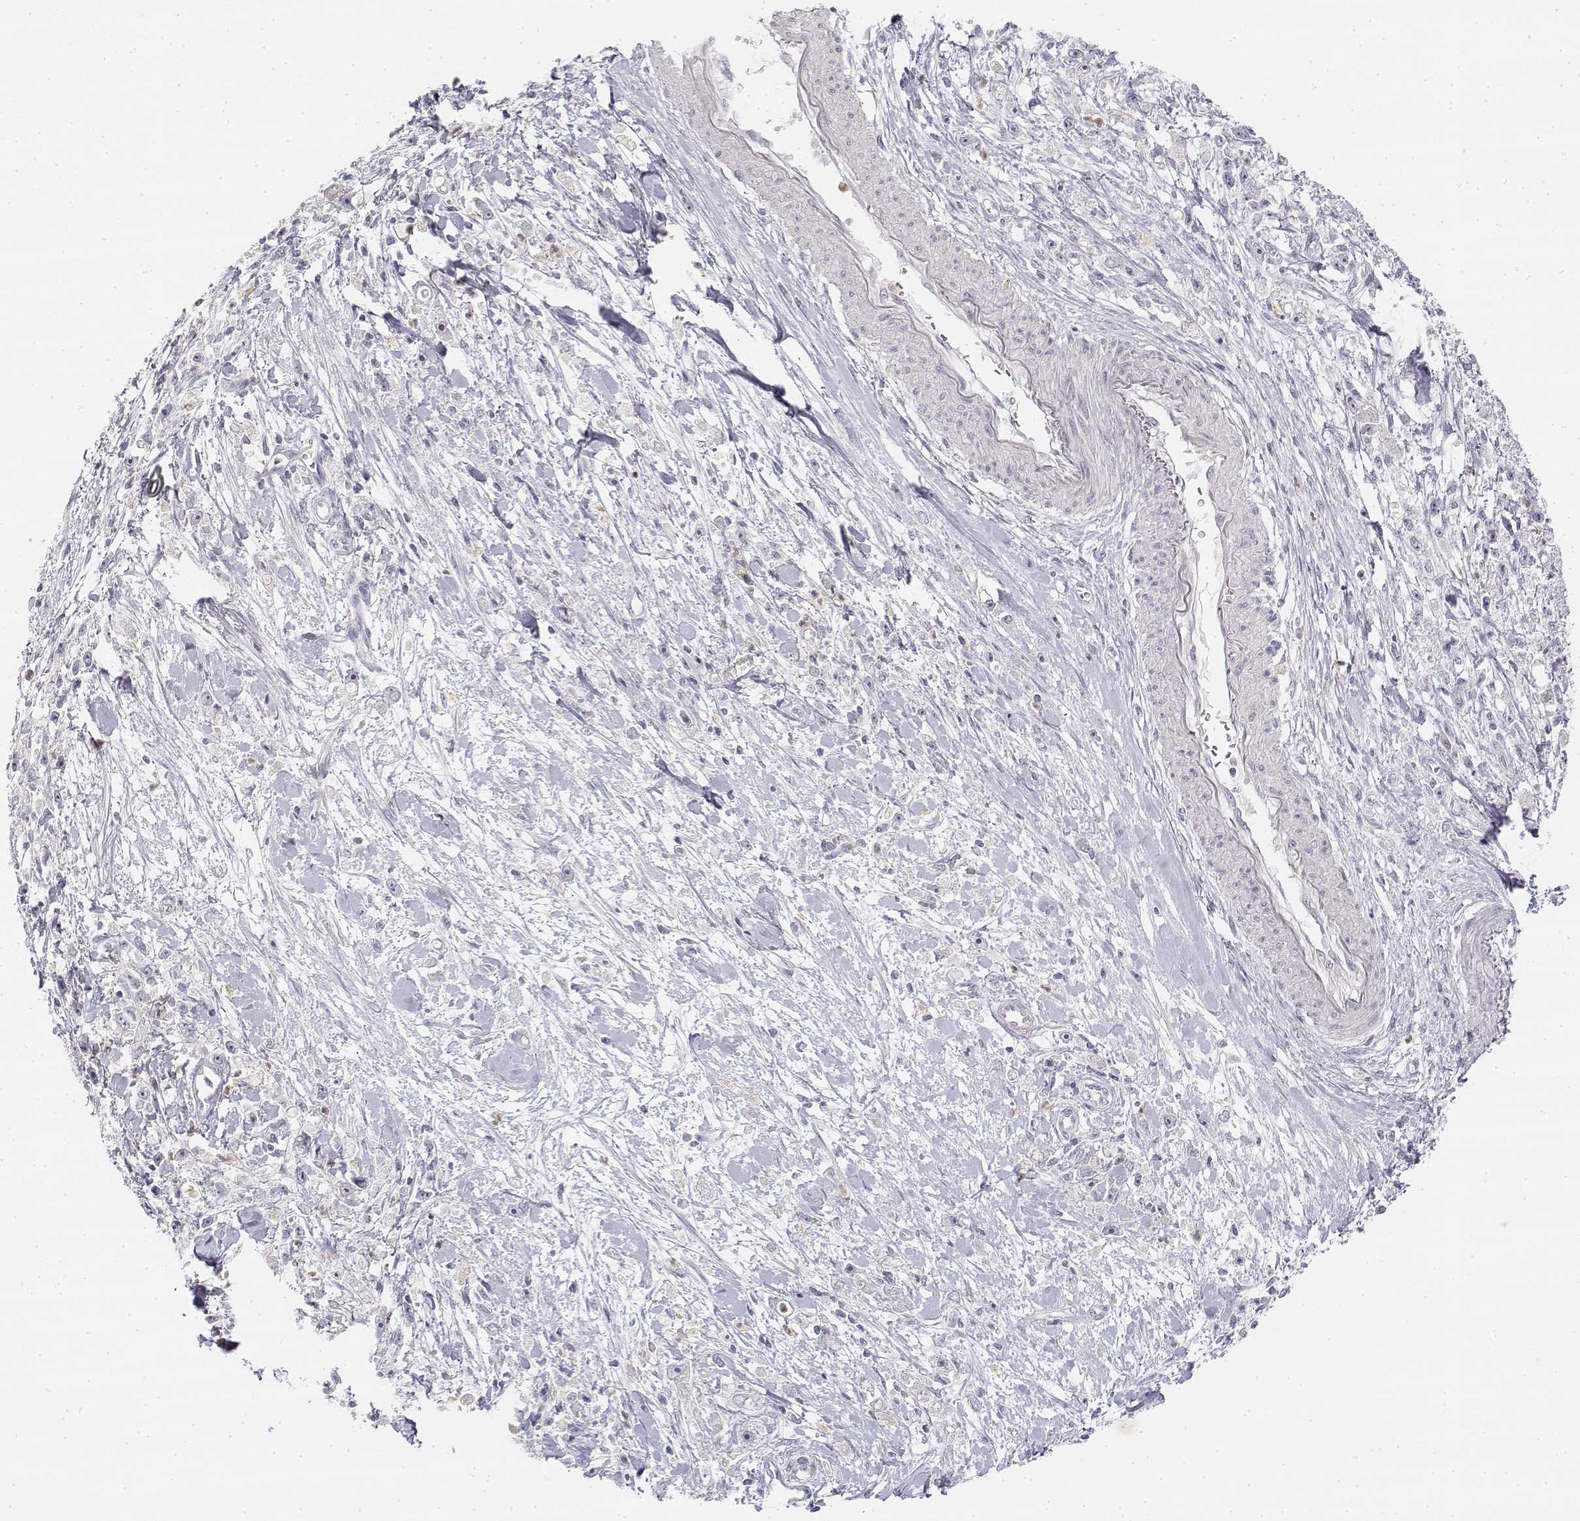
{"staining": {"intensity": "negative", "quantity": "none", "location": "none"}, "tissue": "stomach cancer", "cell_type": "Tumor cells", "image_type": "cancer", "snomed": [{"axis": "morphology", "description": "Adenocarcinoma, NOS"}, {"axis": "topography", "description": "Stomach"}], "caption": "The histopathology image reveals no significant expression in tumor cells of stomach cancer.", "gene": "GLIPR1L2", "patient": {"sex": "female", "age": 59}}